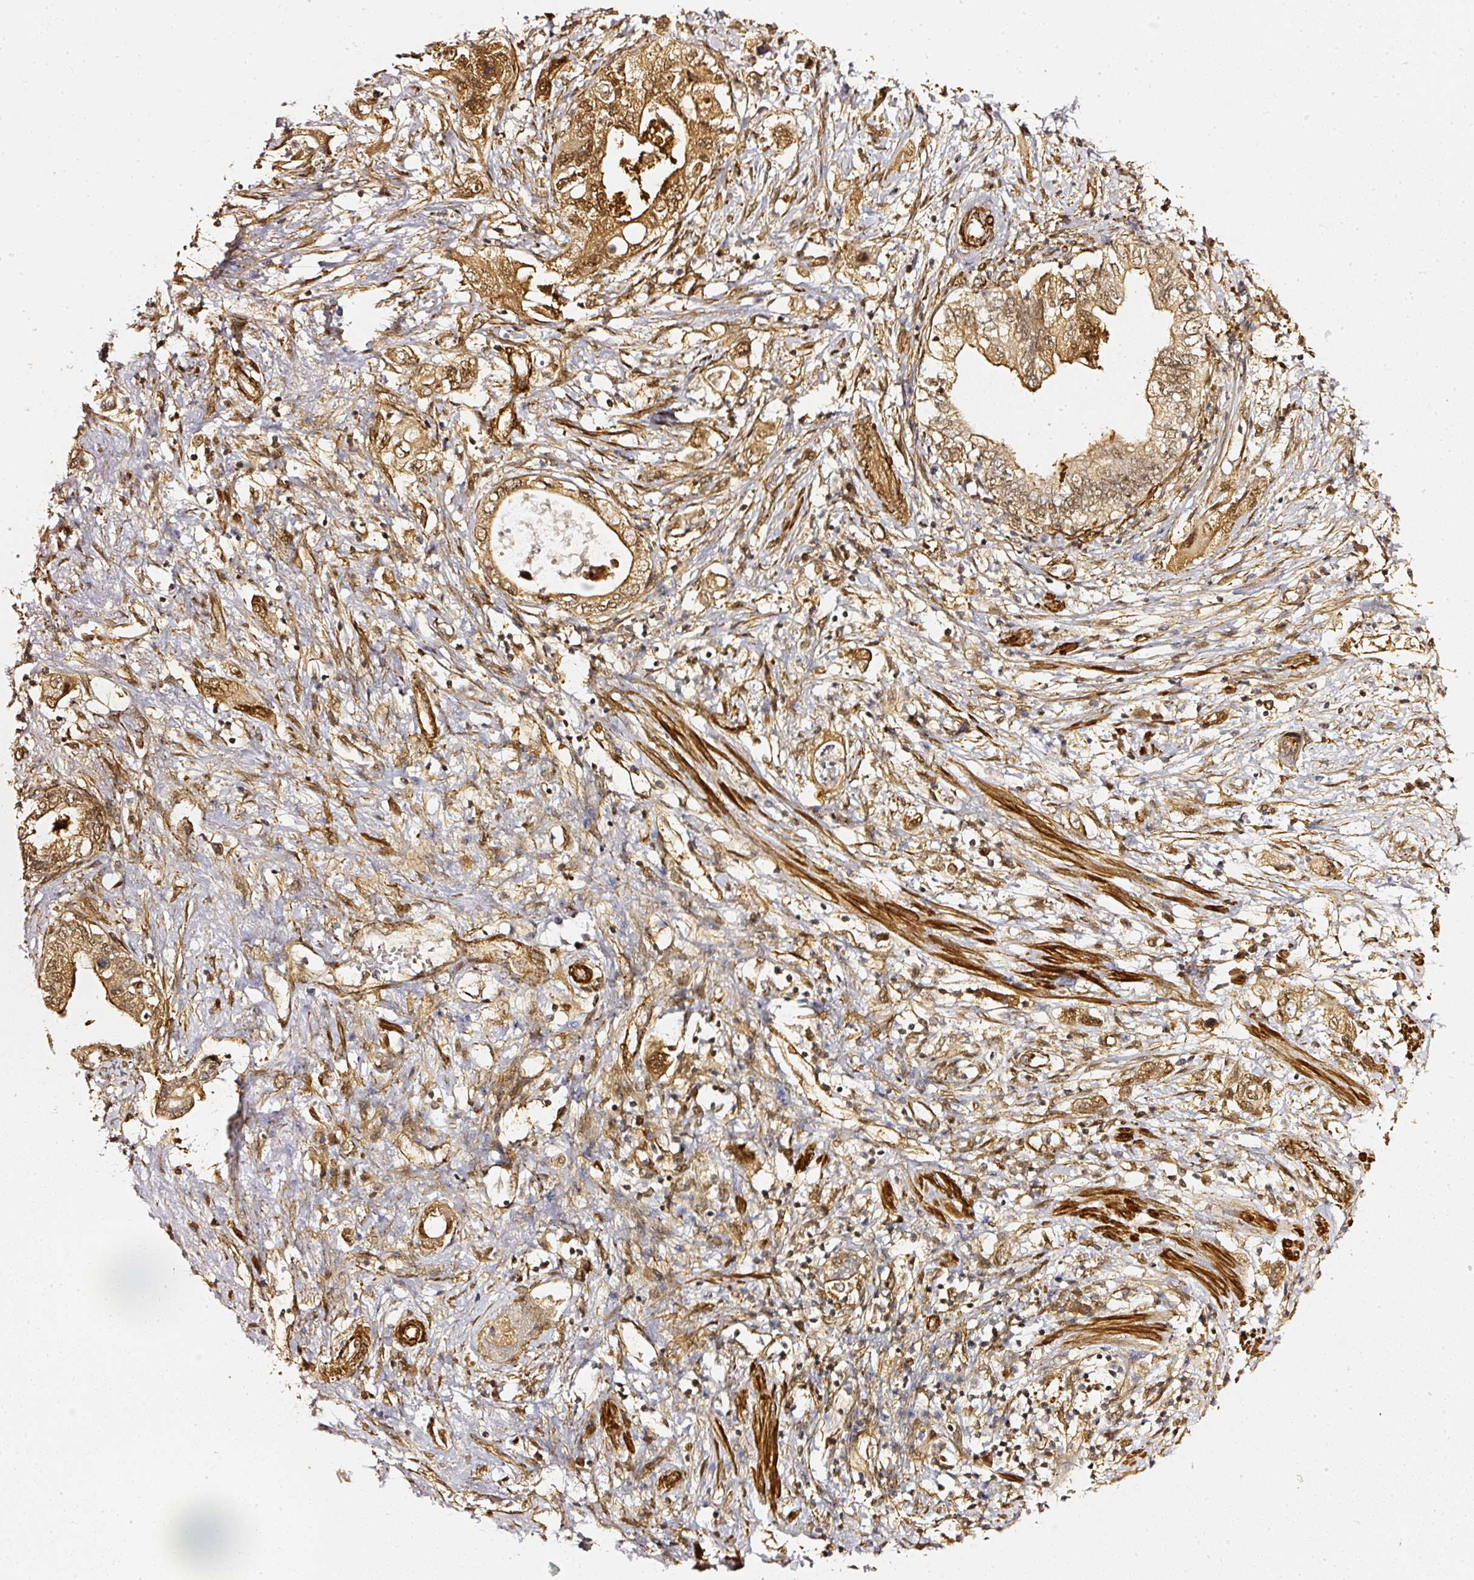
{"staining": {"intensity": "moderate", "quantity": ">75%", "location": "cytoplasmic/membranous,nuclear"}, "tissue": "pancreatic cancer", "cell_type": "Tumor cells", "image_type": "cancer", "snomed": [{"axis": "morphology", "description": "Adenocarcinoma, NOS"}, {"axis": "topography", "description": "Pancreas"}], "caption": "Adenocarcinoma (pancreatic) was stained to show a protein in brown. There is medium levels of moderate cytoplasmic/membranous and nuclear staining in about >75% of tumor cells.", "gene": "PSMD1", "patient": {"sex": "female", "age": 73}}